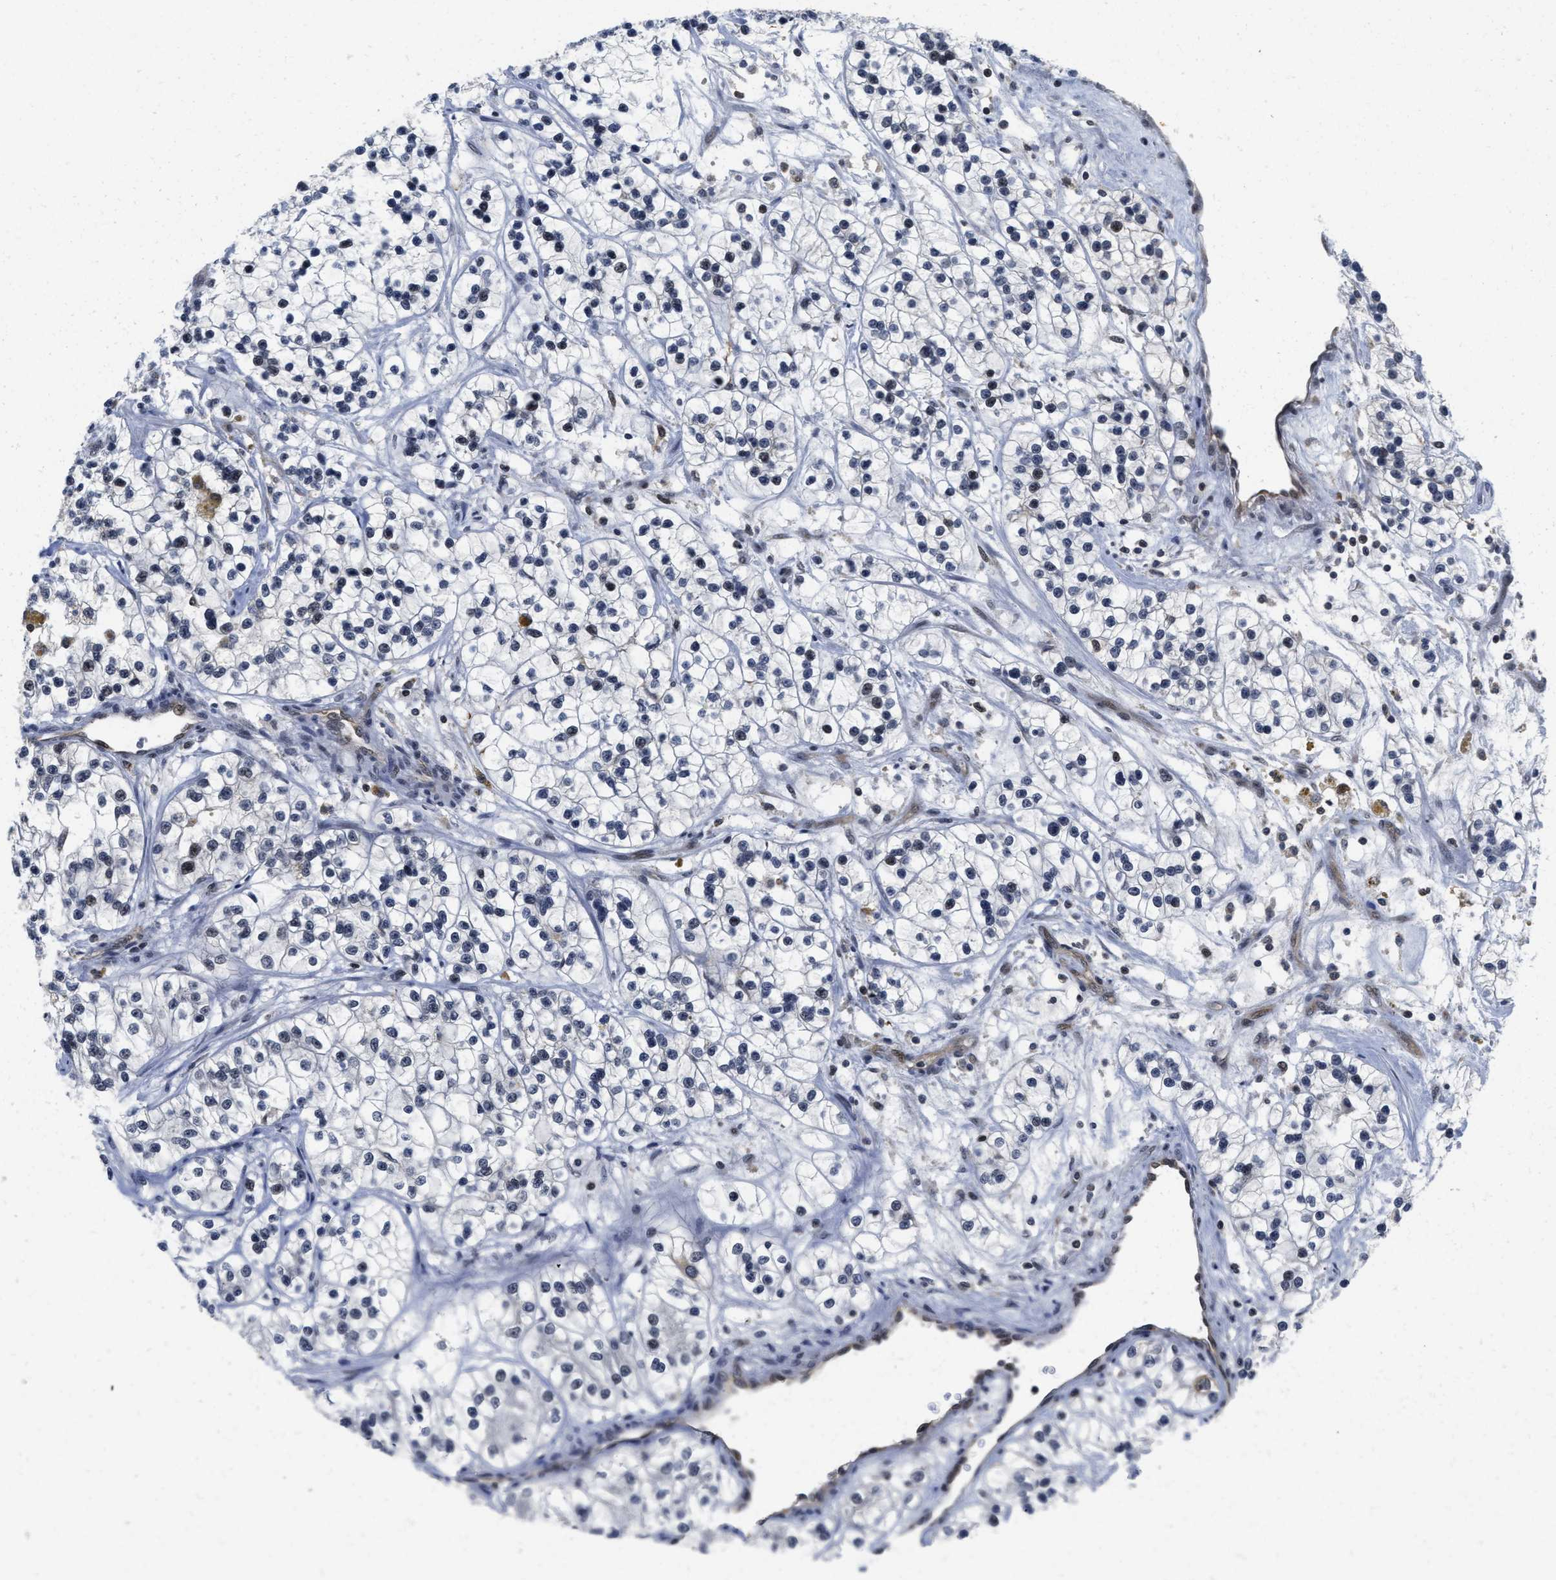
{"staining": {"intensity": "moderate", "quantity": "<25%", "location": "nuclear"}, "tissue": "renal cancer", "cell_type": "Tumor cells", "image_type": "cancer", "snomed": [{"axis": "morphology", "description": "Adenocarcinoma, NOS"}, {"axis": "topography", "description": "Kidney"}], "caption": "This photomicrograph displays renal cancer (adenocarcinoma) stained with IHC to label a protein in brown. The nuclear of tumor cells show moderate positivity for the protein. Nuclei are counter-stained blue.", "gene": "HIF1A", "patient": {"sex": "female", "age": 57}}